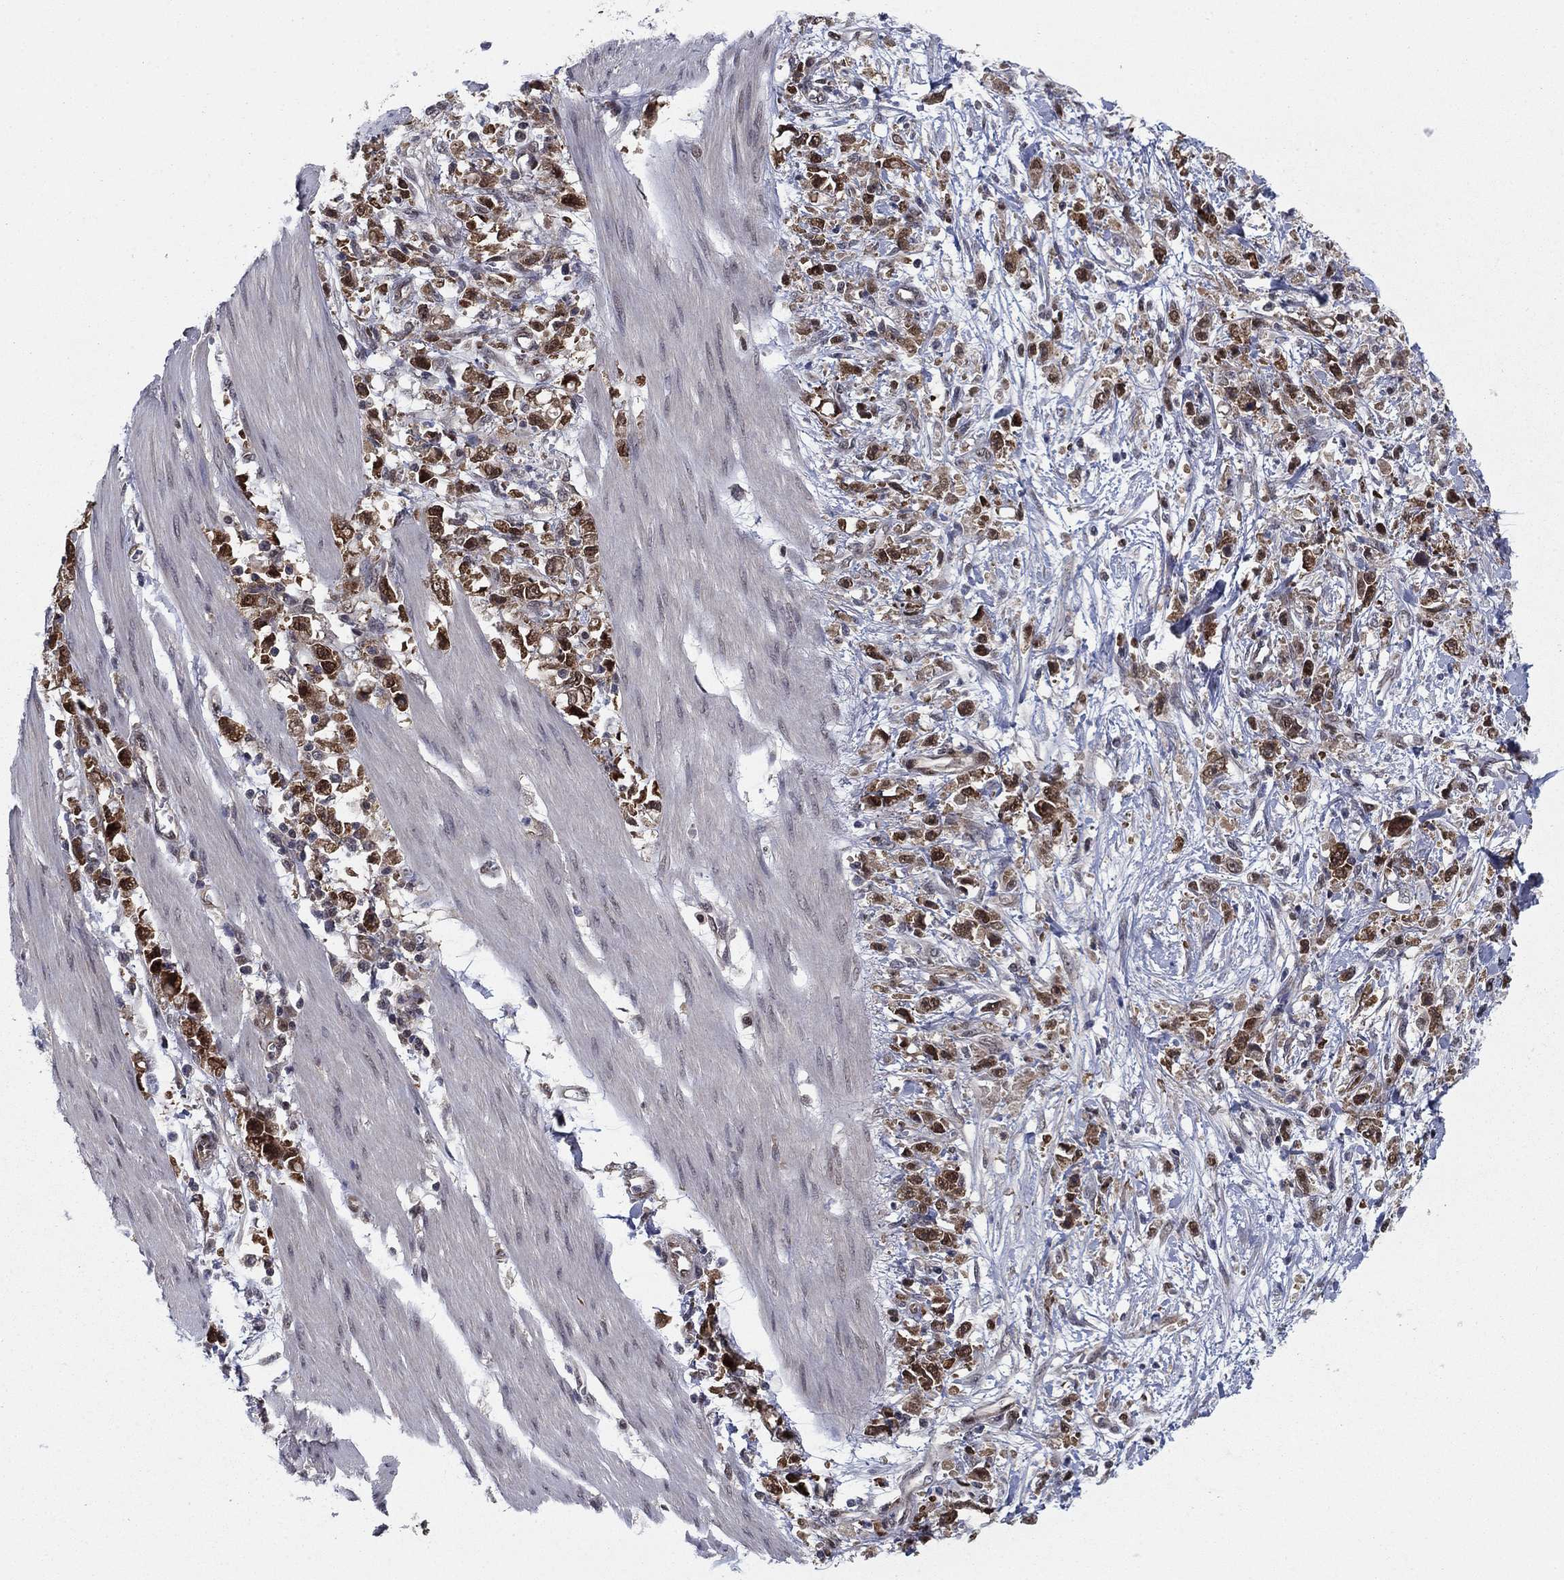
{"staining": {"intensity": "strong", "quantity": "25%-75%", "location": "cytoplasmic/membranous"}, "tissue": "stomach cancer", "cell_type": "Tumor cells", "image_type": "cancer", "snomed": [{"axis": "morphology", "description": "Adenocarcinoma, NOS"}, {"axis": "topography", "description": "Stomach"}], "caption": "Stomach adenocarcinoma was stained to show a protein in brown. There is high levels of strong cytoplasmic/membranous expression in about 25%-75% of tumor cells.", "gene": "FKBP4", "patient": {"sex": "female", "age": 59}}